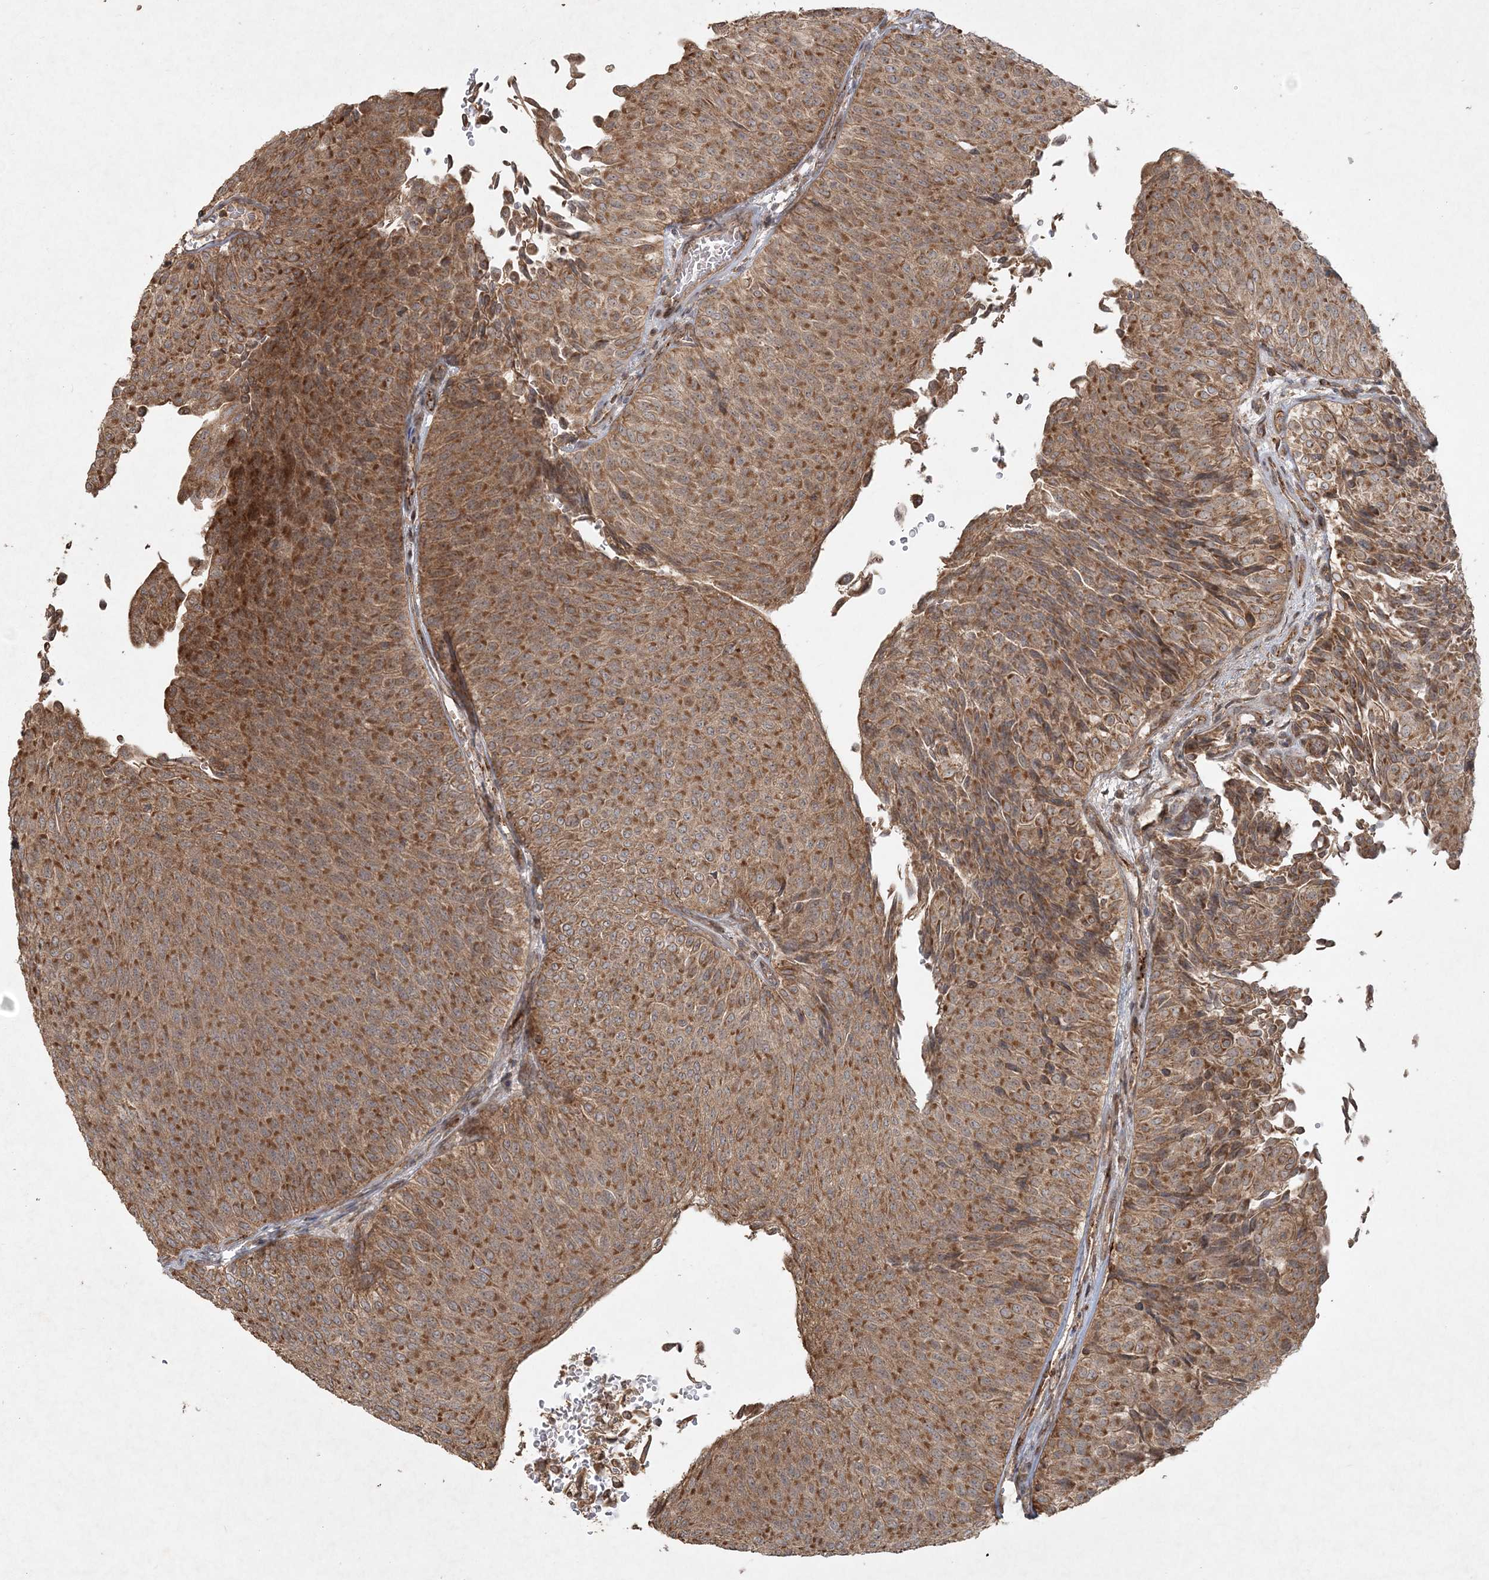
{"staining": {"intensity": "moderate", "quantity": ">75%", "location": "cytoplasmic/membranous"}, "tissue": "urothelial cancer", "cell_type": "Tumor cells", "image_type": "cancer", "snomed": [{"axis": "morphology", "description": "Urothelial carcinoma, Low grade"}, {"axis": "topography", "description": "Urinary bladder"}], "caption": "Urothelial carcinoma (low-grade) tissue displays moderate cytoplasmic/membranous staining in about >75% of tumor cells, visualized by immunohistochemistry.", "gene": "ANAPC16", "patient": {"sex": "male", "age": 78}}